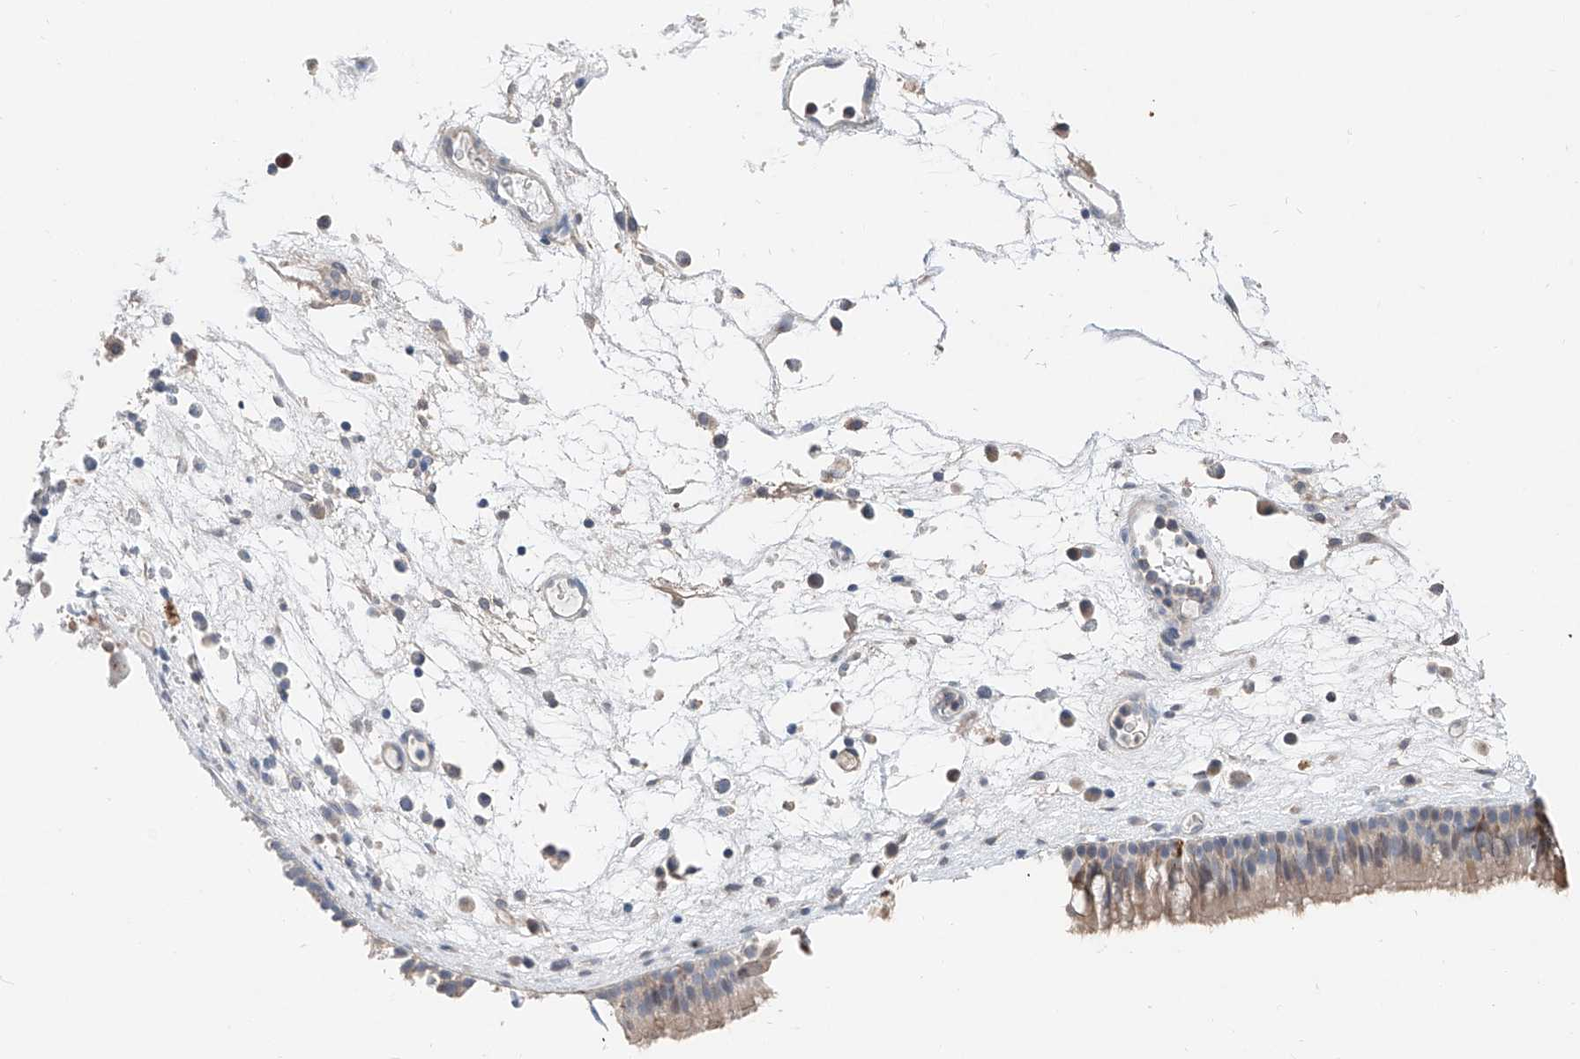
{"staining": {"intensity": "weak", "quantity": "<25%", "location": "cytoplasmic/membranous"}, "tissue": "nasopharynx", "cell_type": "Respiratory epithelial cells", "image_type": "normal", "snomed": [{"axis": "morphology", "description": "Normal tissue, NOS"}, {"axis": "morphology", "description": "Inflammation, NOS"}, {"axis": "morphology", "description": "Malignant melanoma, Metastatic site"}, {"axis": "topography", "description": "Nasopharynx"}], "caption": "Immunohistochemistry (IHC) photomicrograph of normal nasopharynx: human nasopharynx stained with DAB (3,3'-diaminobenzidine) demonstrates no significant protein staining in respiratory epithelial cells.", "gene": "FUCA2", "patient": {"sex": "male", "age": 70}}